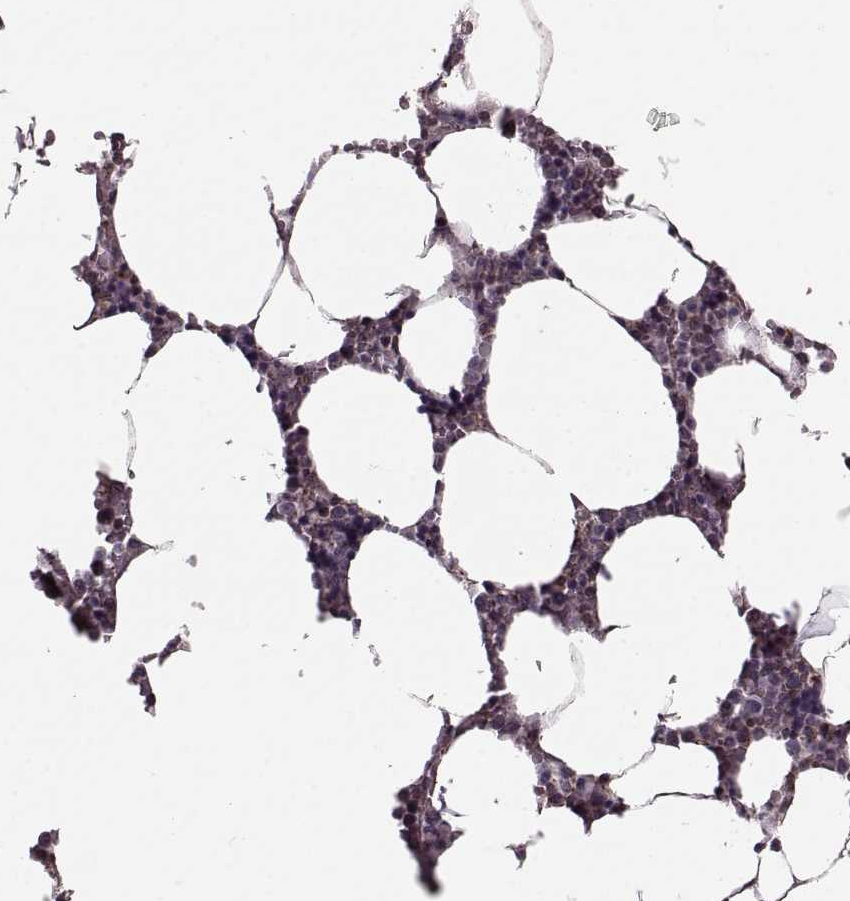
{"staining": {"intensity": "moderate", "quantity": "25%-75%", "location": "cytoplasmic/membranous"}, "tissue": "bone marrow", "cell_type": "Hematopoietic cells", "image_type": "normal", "snomed": [{"axis": "morphology", "description": "Normal tissue, NOS"}, {"axis": "topography", "description": "Bone marrow"}], "caption": "Human bone marrow stained for a protein (brown) demonstrates moderate cytoplasmic/membranous positive expression in about 25%-75% of hematopoietic cells.", "gene": "FNIP2", "patient": {"sex": "female", "age": 52}}